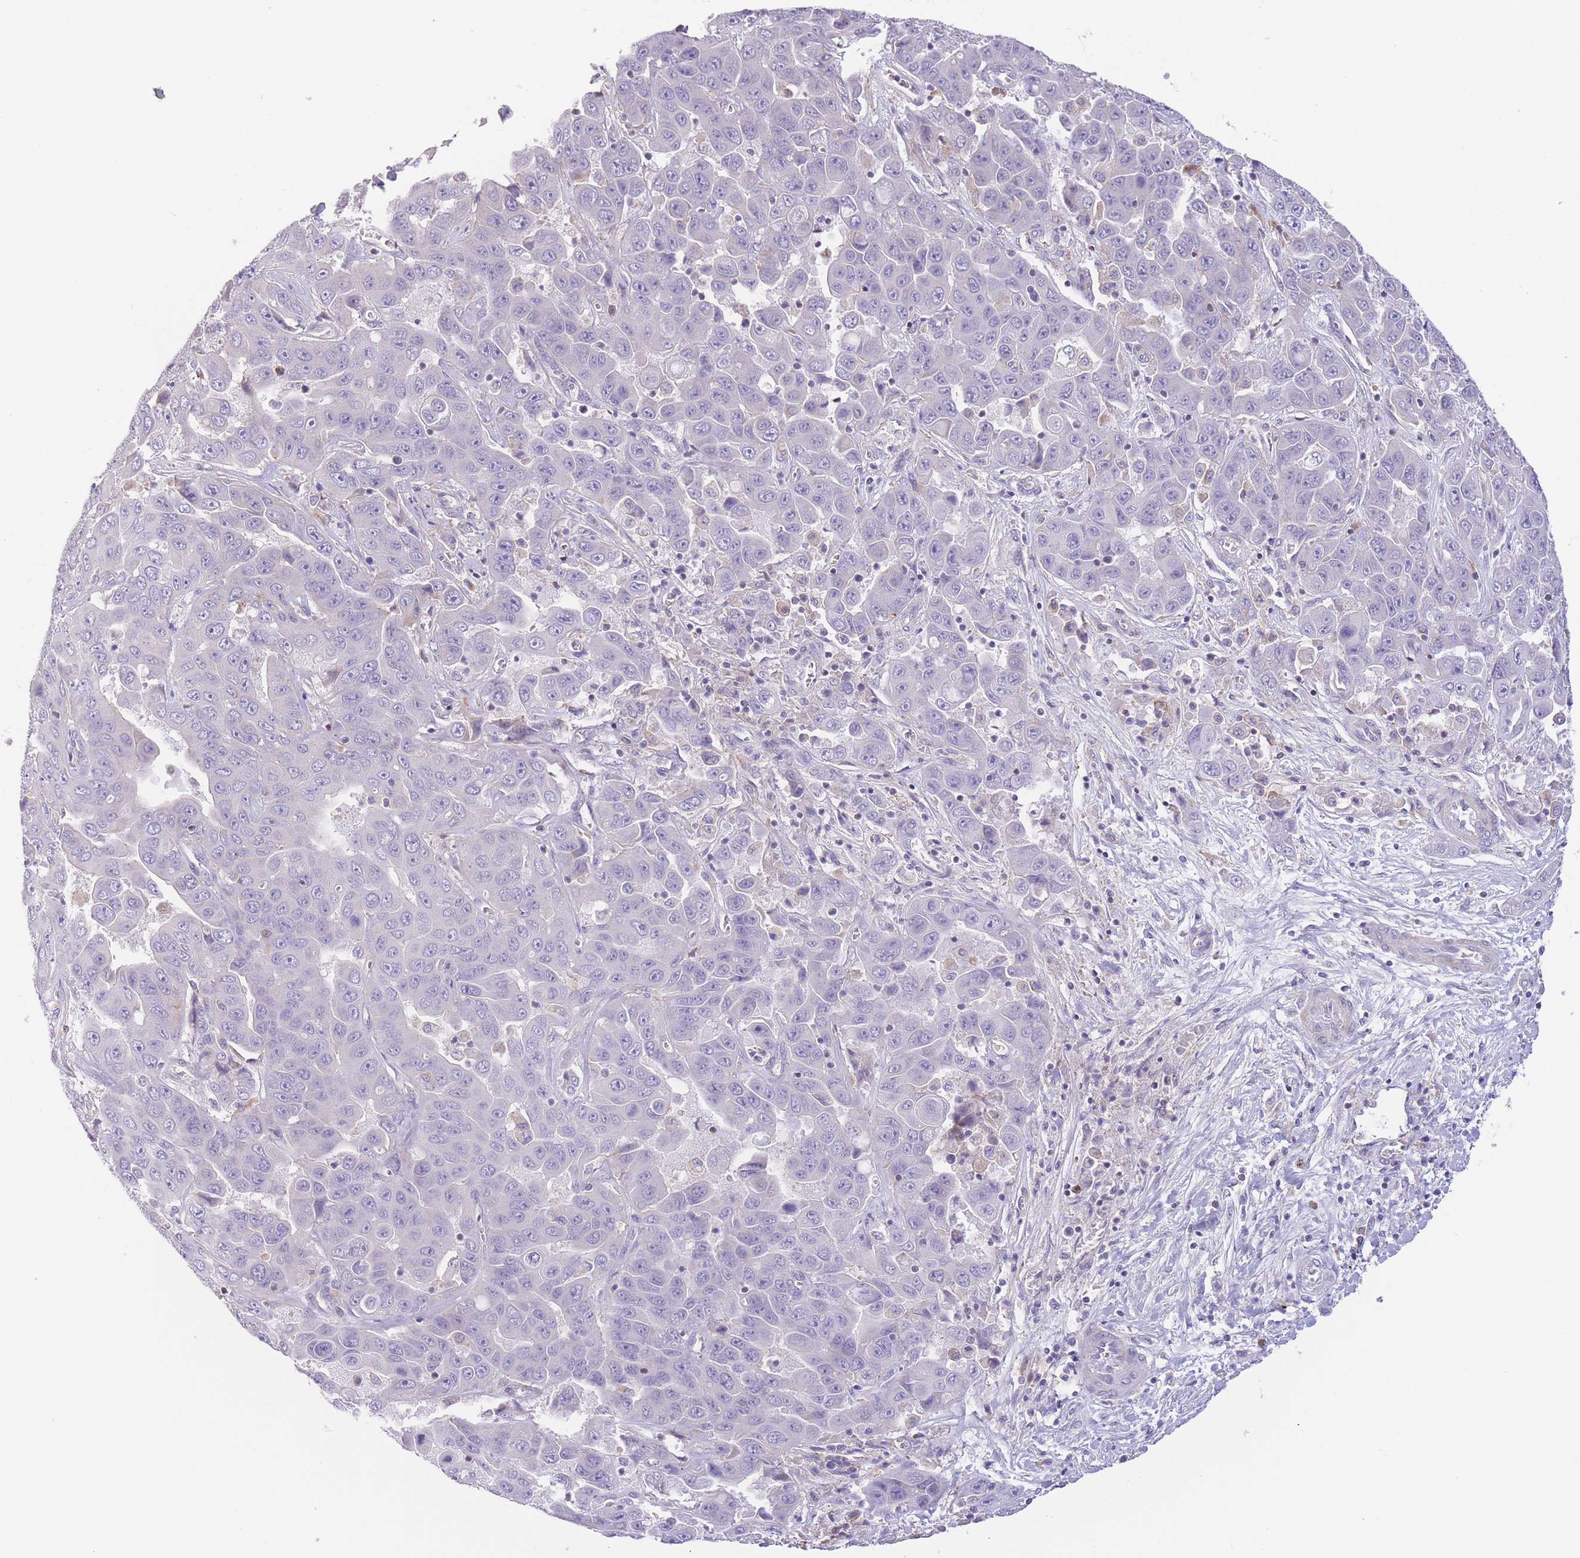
{"staining": {"intensity": "negative", "quantity": "none", "location": "none"}, "tissue": "liver cancer", "cell_type": "Tumor cells", "image_type": "cancer", "snomed": [{"axis": "morphology", "description": "Cholangiocarcinoma"}, {"axis": "topography", "description": "Liver"}], "caption": "Immunohistochemistry of human liver cholangiocarcinoma displays no positivity in tumor cells.", "gene": "C9orf152", "patient": {"sex": "female", "age": 52}}